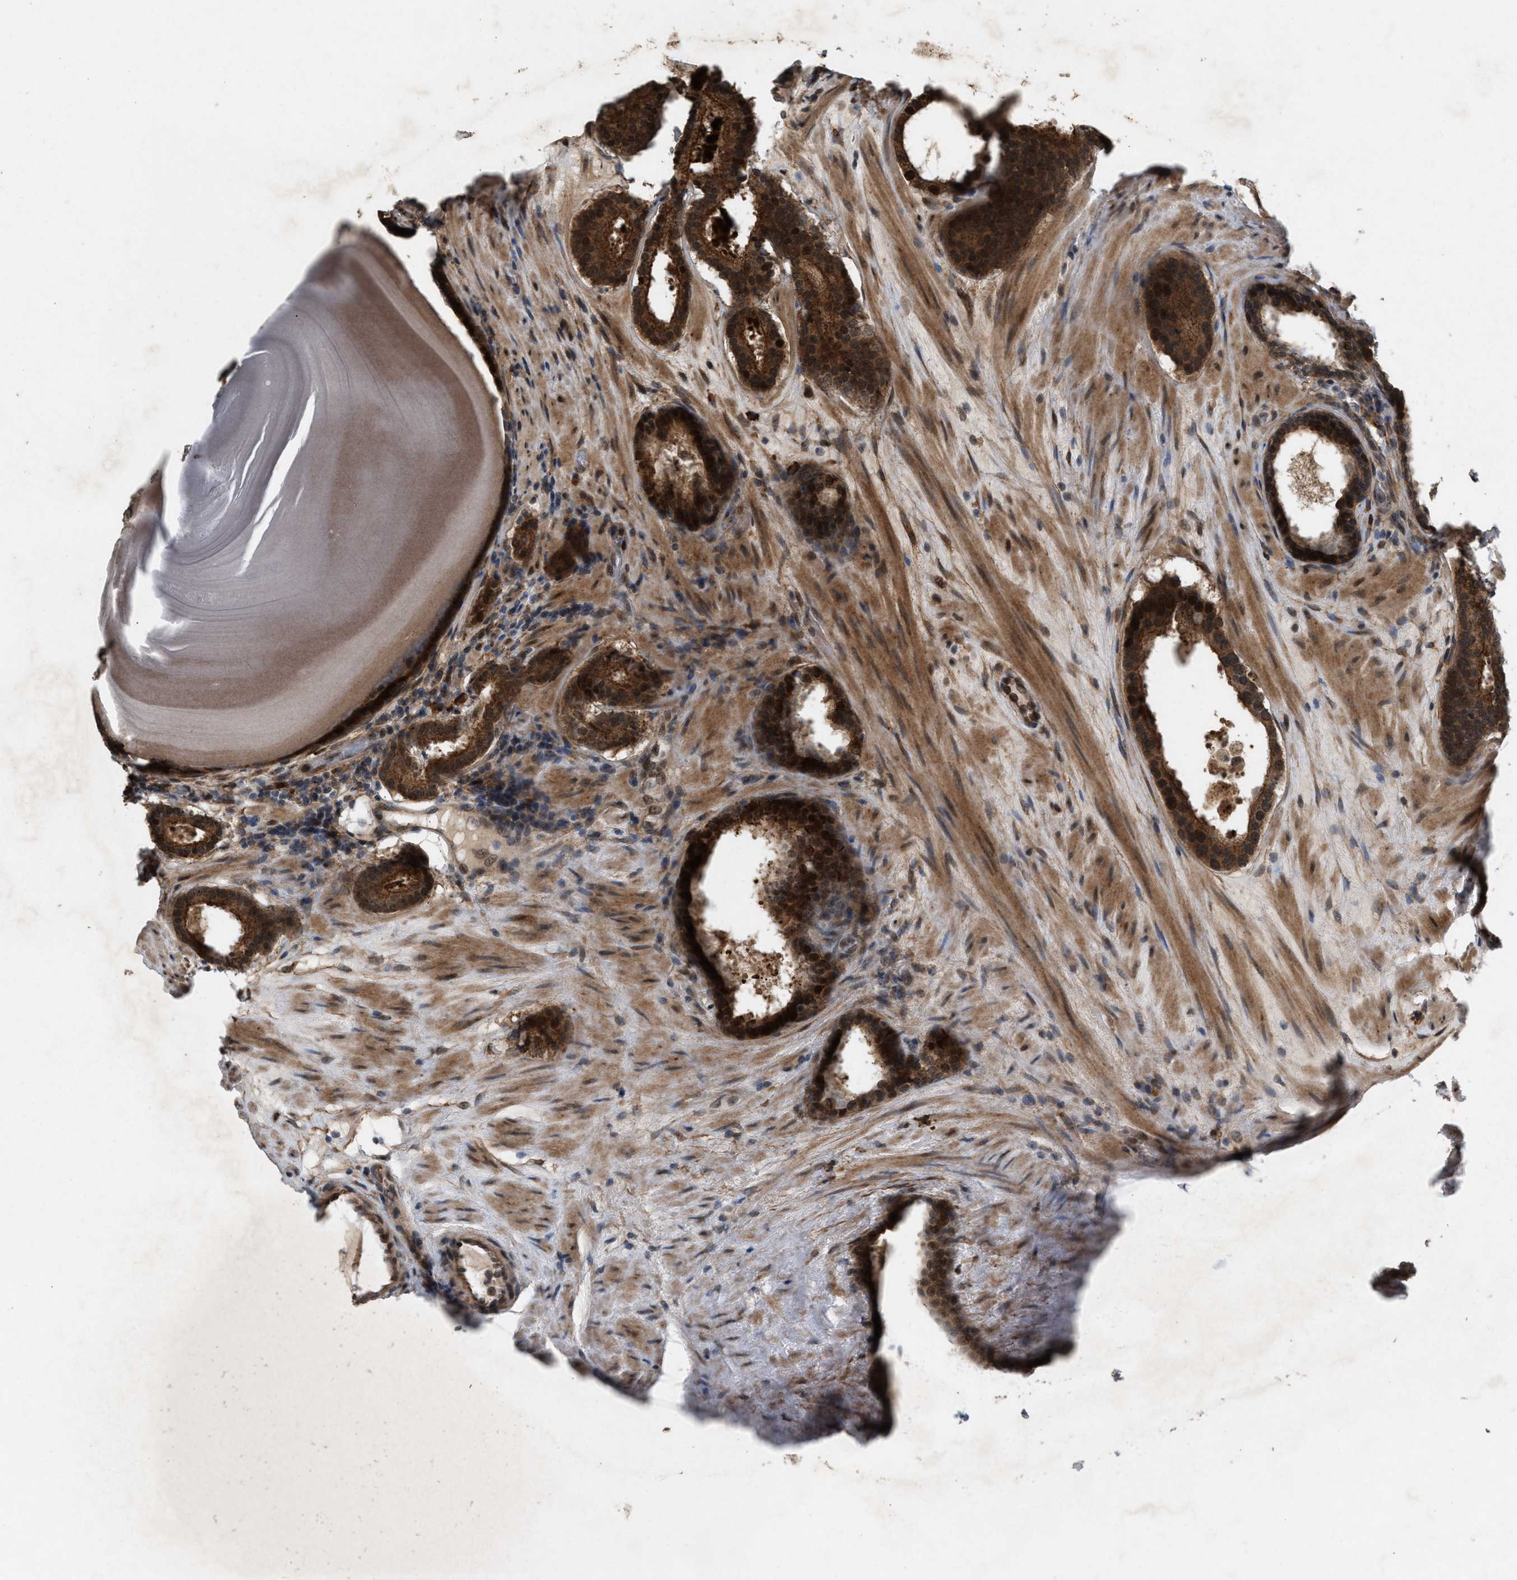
{"staining": {"intensity": "strong", "quantity": ">75%", "location": "cytoplasmic/membranous,nuclear"}, "tissue": "prostate cancer", "cell_type": "Tumor cells", "image_type": "cancer", "snomed": [{"axis": "morphology", "description": "Adenocarcinoma, Low grade"}, {"axis": "topography", "description": "Prostate"}], "caption": "Adenocarcinoma (low-grade) (prostate) stained with DAB (3,3'-diaminobenzidine) immunohistochemistry displays high levels of strong cytoplasmic/membranous and nuclear positivity in approximately >75% of tumor cells.", "gene": "MFSD6", "patient": {"sex": "male", "age": 69}}